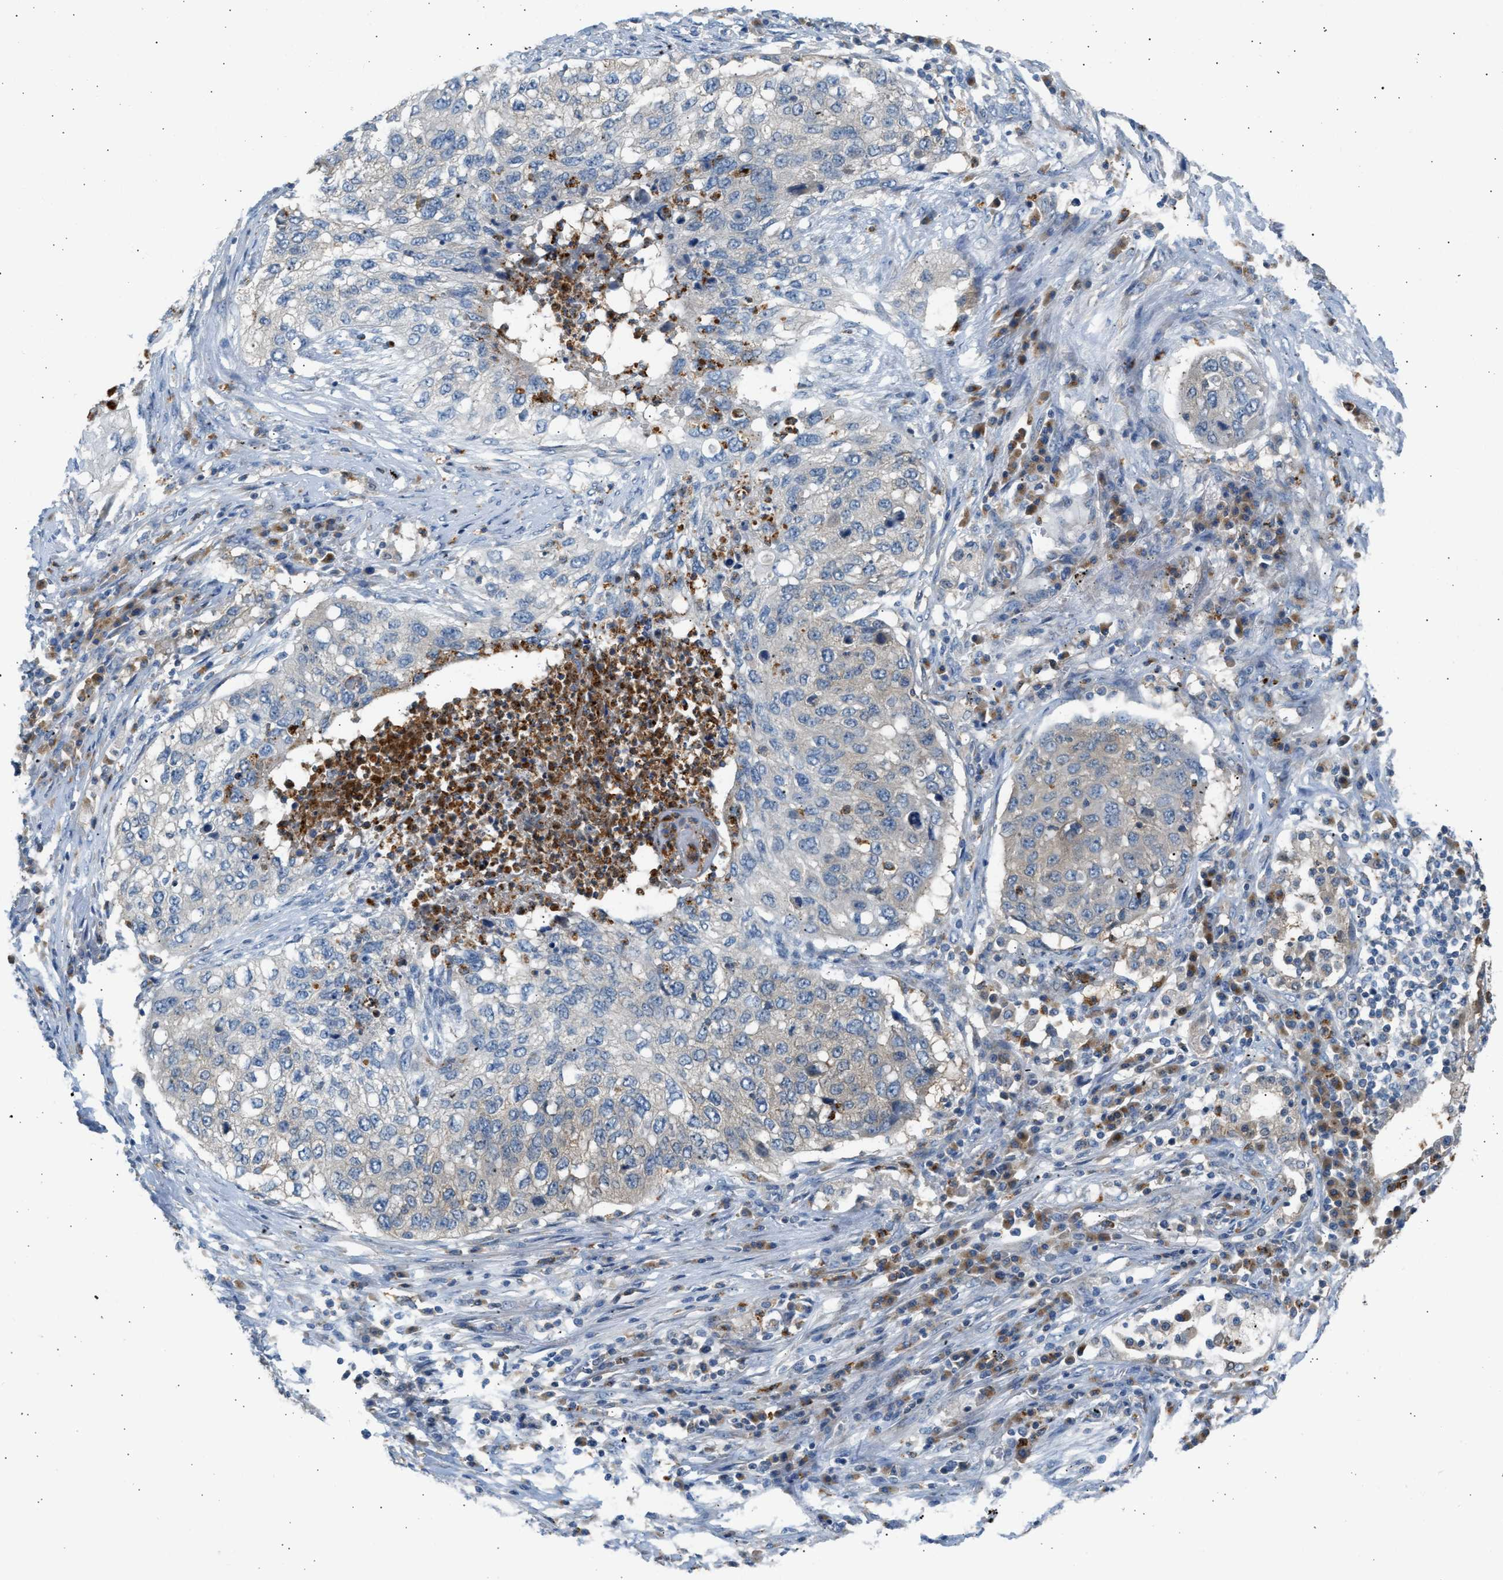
{"staining": {"intensity": "negative", "quantity": "none", "location": "none"}, "tissue": "lung cancer", "cell_type": "Tumor cells", "image_type": "cancer", "snomed": [{"axis": "morphology", "description": "Squamous cell carcinoma, NOS"}, {"axis": "topography", "description": "Lung"}], "caption": "A micrograph of human squamous cell carcinoma (lung) is negative for staining in tumor cells. (DAB (3,3'-diaminobenzidine) immunohistochemistry (IHC), high magnification).", "gene": "TRIM50", "patient": {"sex": "female", "age": 63}}